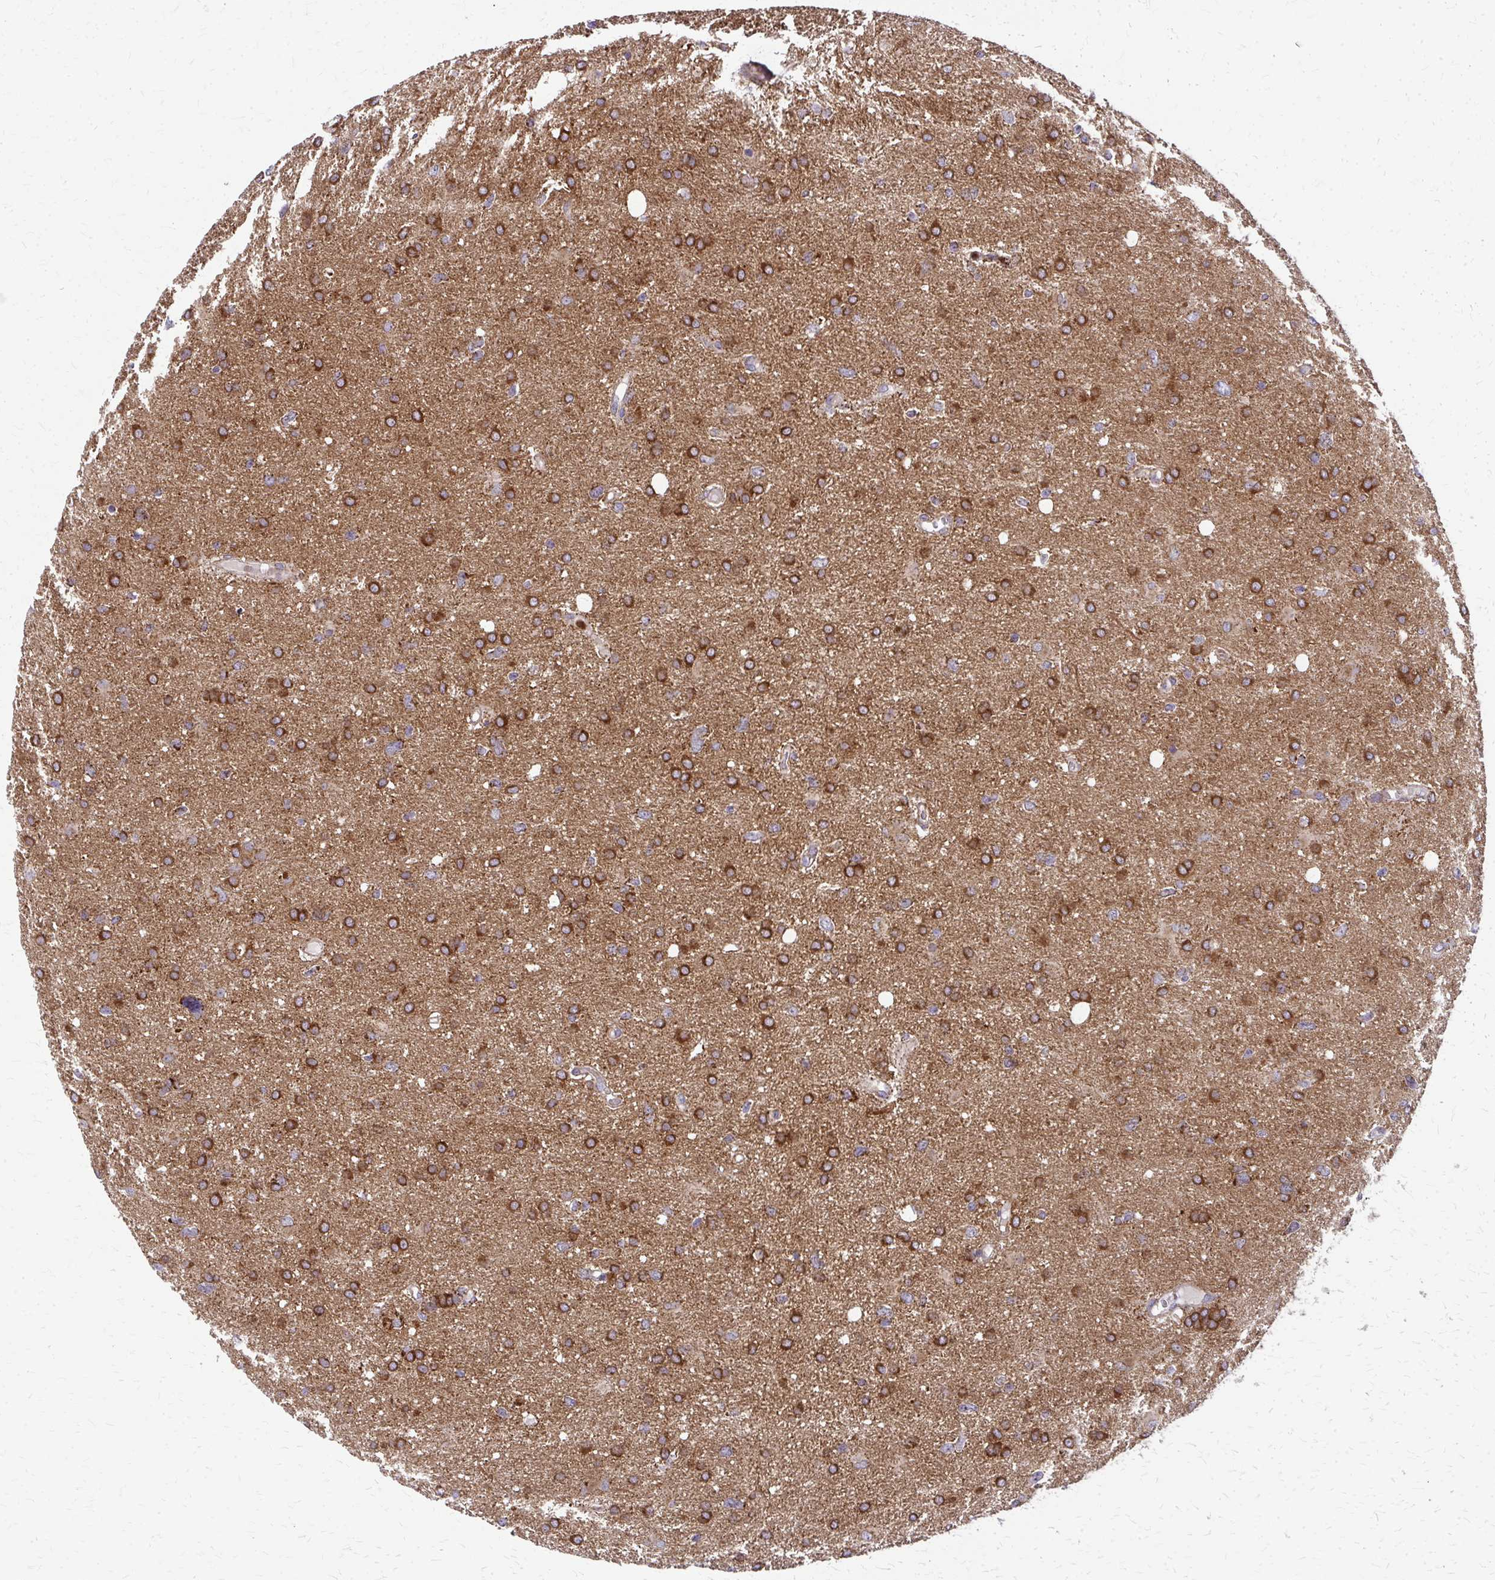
{"staining": {"intensity": "strong", "quantity": ">75%", "location": "cytoplasmic/membranous"}, "tissue": "glioma", "cell_type": "Tumor cells", "image_type": "cancer", "snomed": [{"axis": "morphology", "description": "Glioma, malignant, High grade"}, {"axis": "topography", "description": "Brain"}], "caption": "Strong cytoplasmic/membranous positivity for a protein is appreciated in approximately >75% of tumor cells of glioma using immunohistochemistry.", "gene": "MCCC1", "patient": {"sex": "male", "age": 53}}